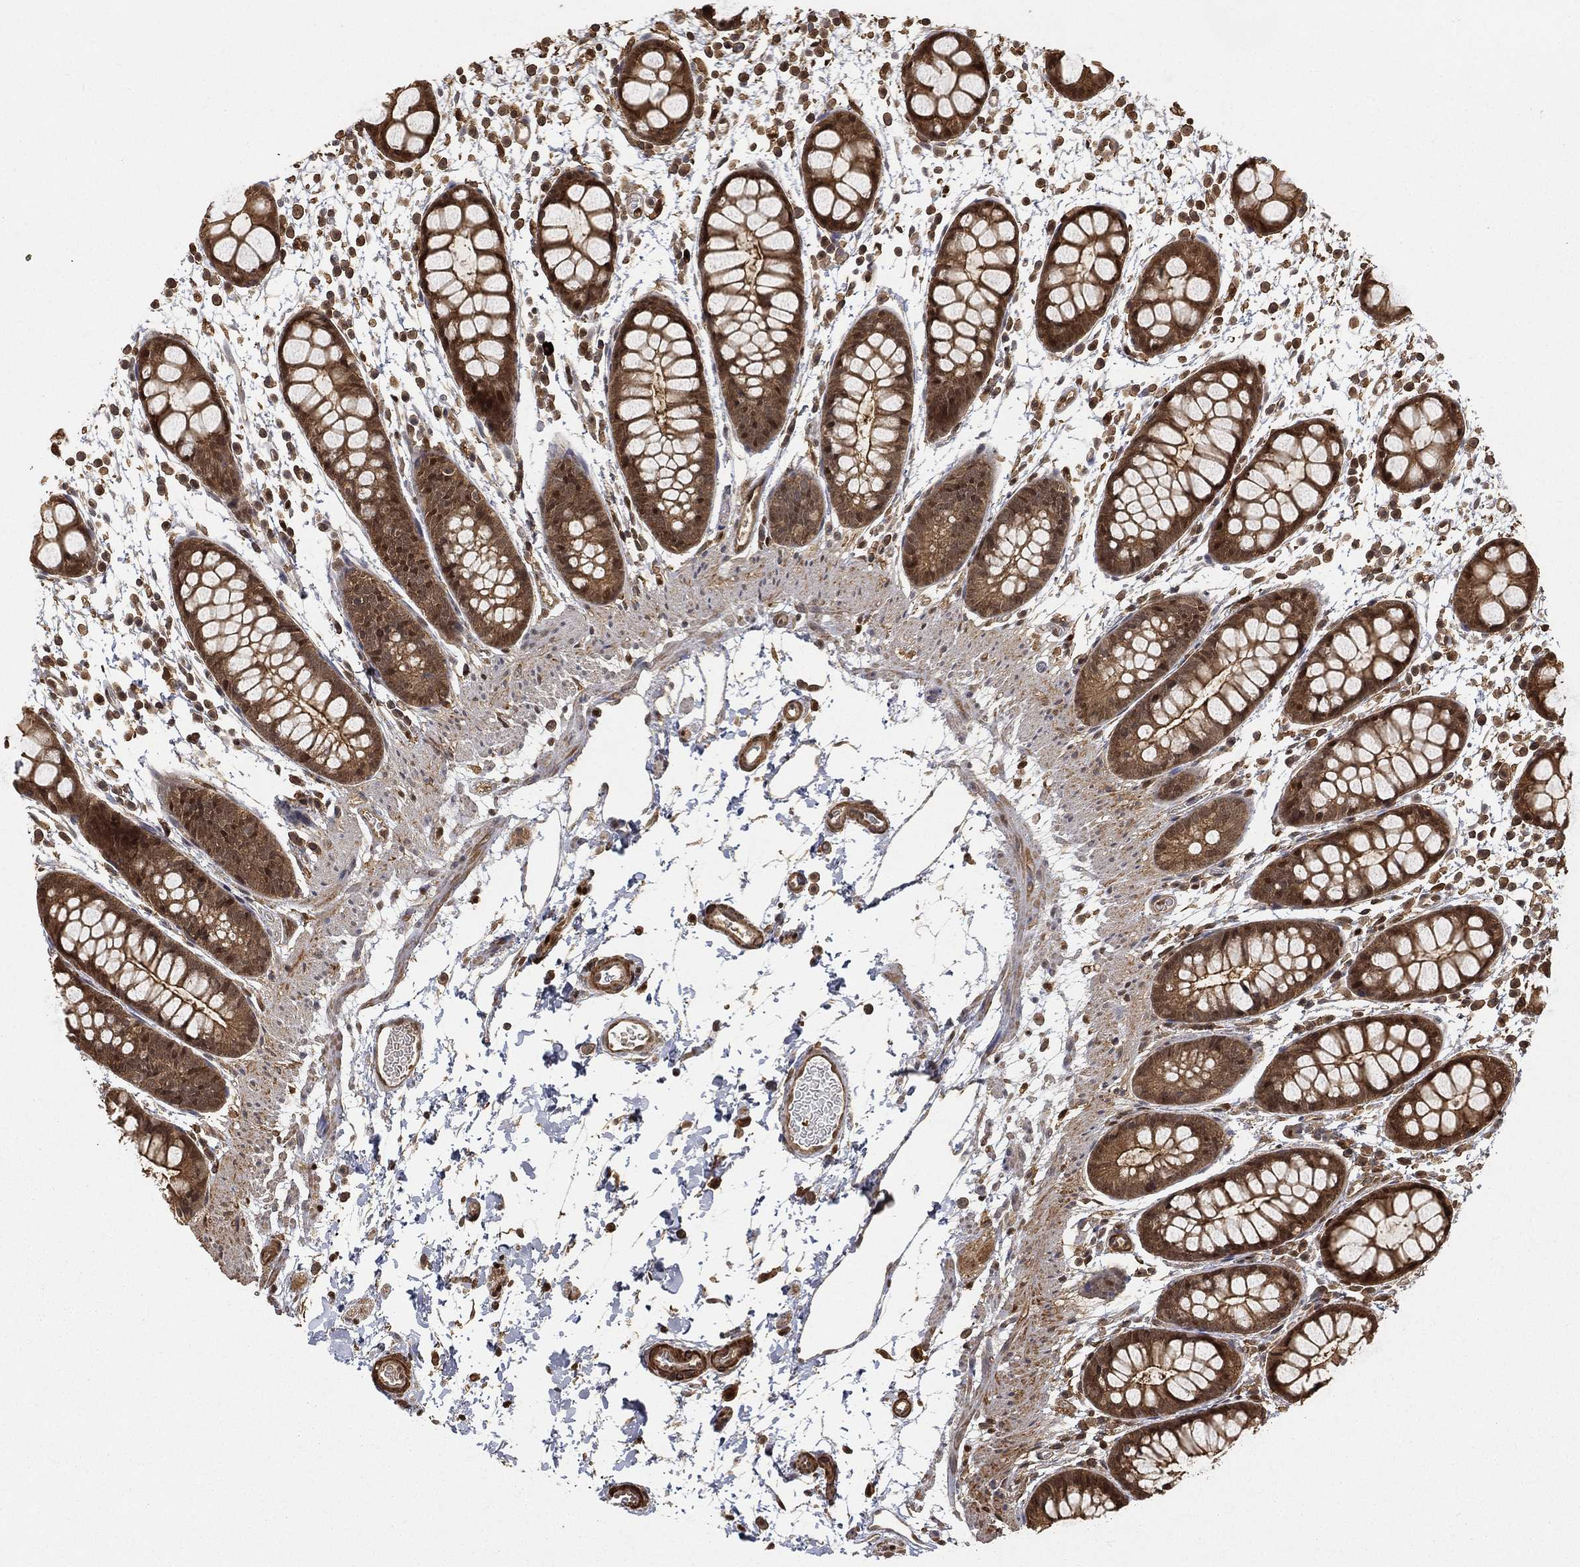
{"staining": {"intensity": "moderate", "quantity": "25%-75%", "location": "cytoplasmic/membranous,nuclear"}, "tissue": "rectum", "cell_type": "Glandular cells", "image_type": "normal", "snomed": [{"axis": "morphology", "description": "Normal tissue, NOS"}, {"axis": "topography", "description": "Rectum"}], "caption": "A photomicrograph showing moderate cytoplasmic/membranous,nuclear positivity in approximately 25%-75% of glandular cells in unremarkable rectum, as visualized by brown immunohistochemical staining.", "gene": "CRYL1", "patient": {"sex": "male", "age": 57}}